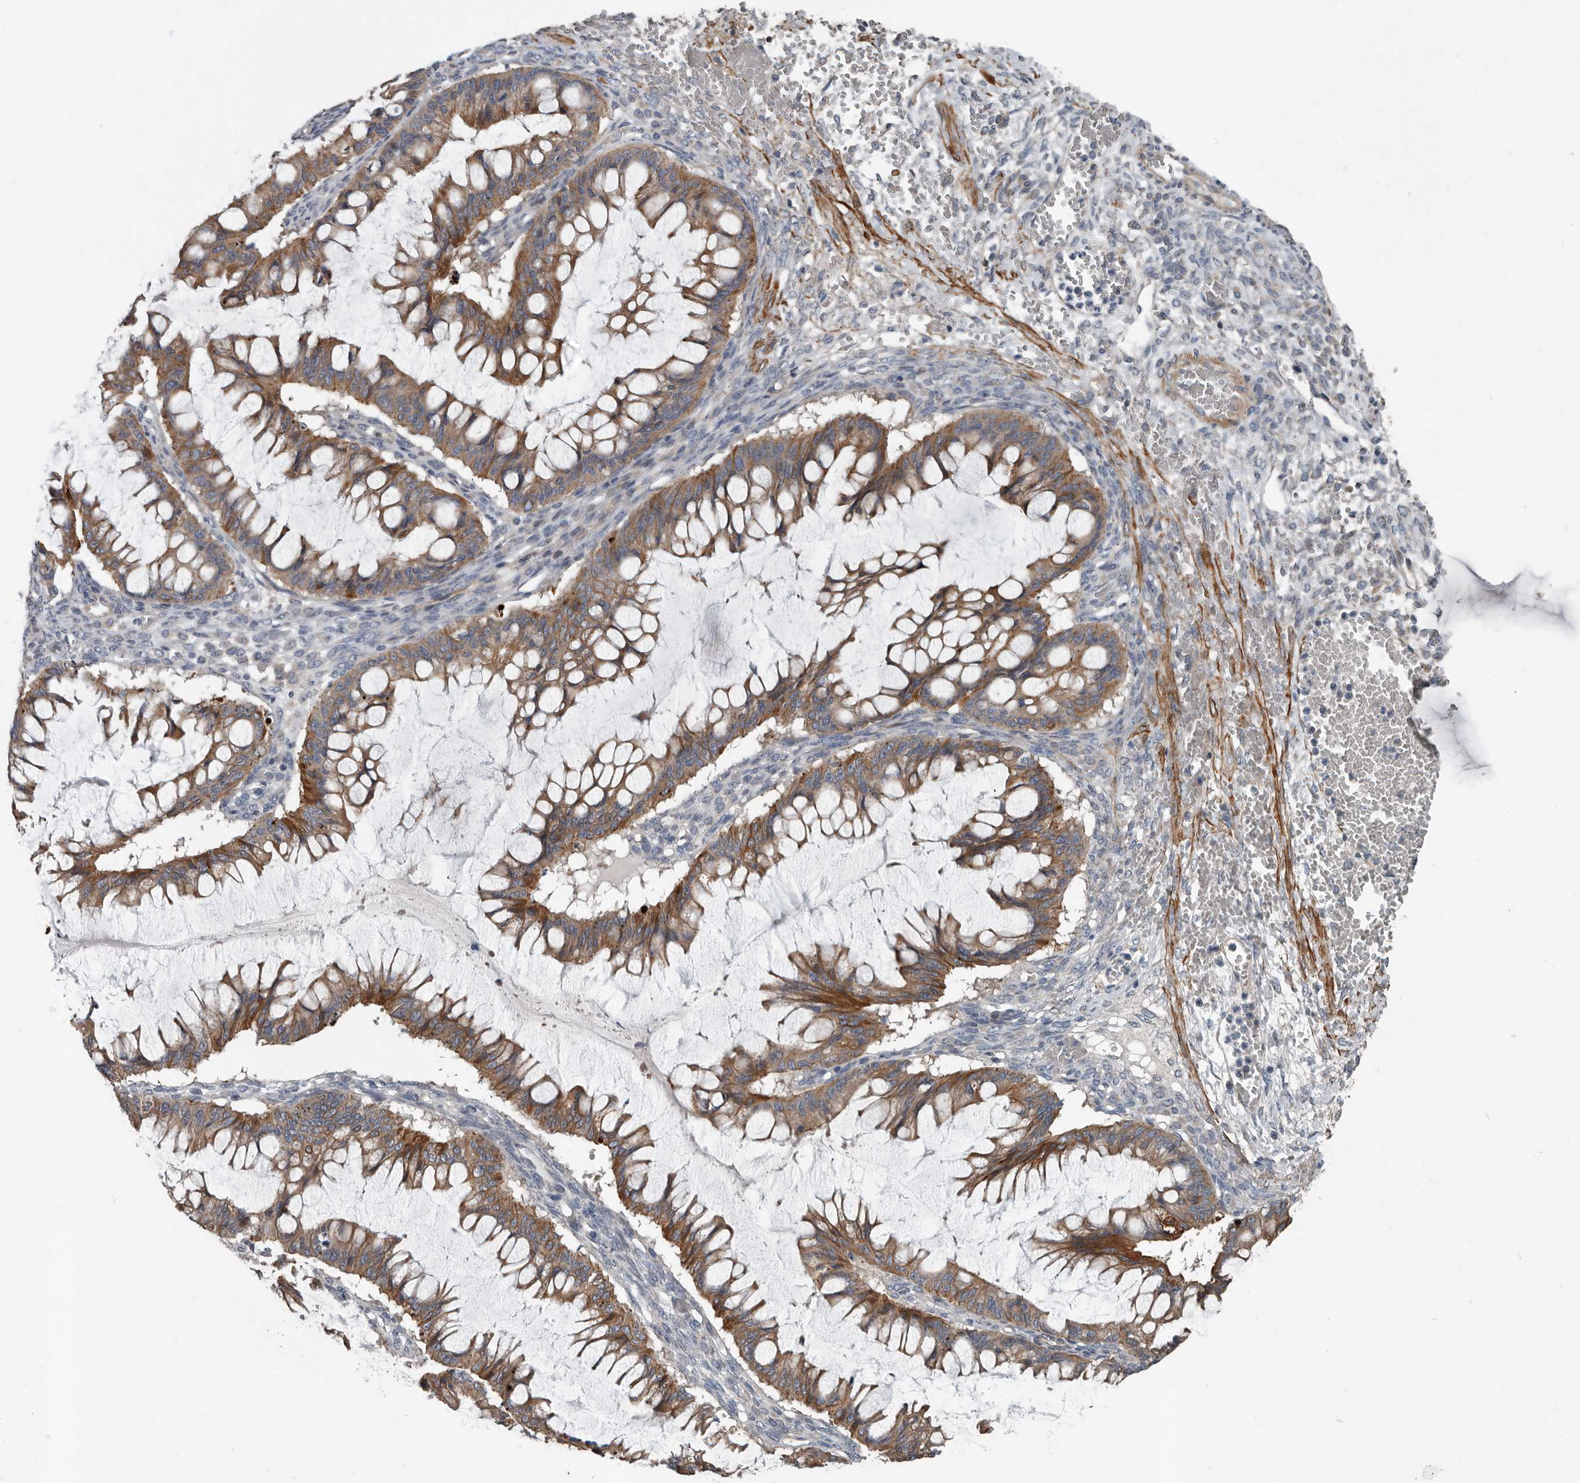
{"staining": {"intensity": "moderate", "quantity": ">75%", "location": "cytoplasmic/membranous"}, "tissue": "ovarian cancer", "cell_type": "Tumor cells", "image_type": "cancer", "snomed": [{"axis": "morphology", "description": "Cystadenocarcinoma, mucinous, NOS"}, {"axis": "topography", "description": "Ovary"}], "caption": "Tumor cells demonstrate medium levels of moderate cytoplasmic/membranous positivity in approximately >75% of cells in mucinous cystadenocarcinoma (ovarian). The staining was performed using DAB (3,3'-diaminobenzidine) to visualize the protein expression in brown, while the nuclei were stained in blue with hematoxylin (Magnification: 20x).", "gene": "DPY19L4", "patient": {"sex": "female", "age": 73}}